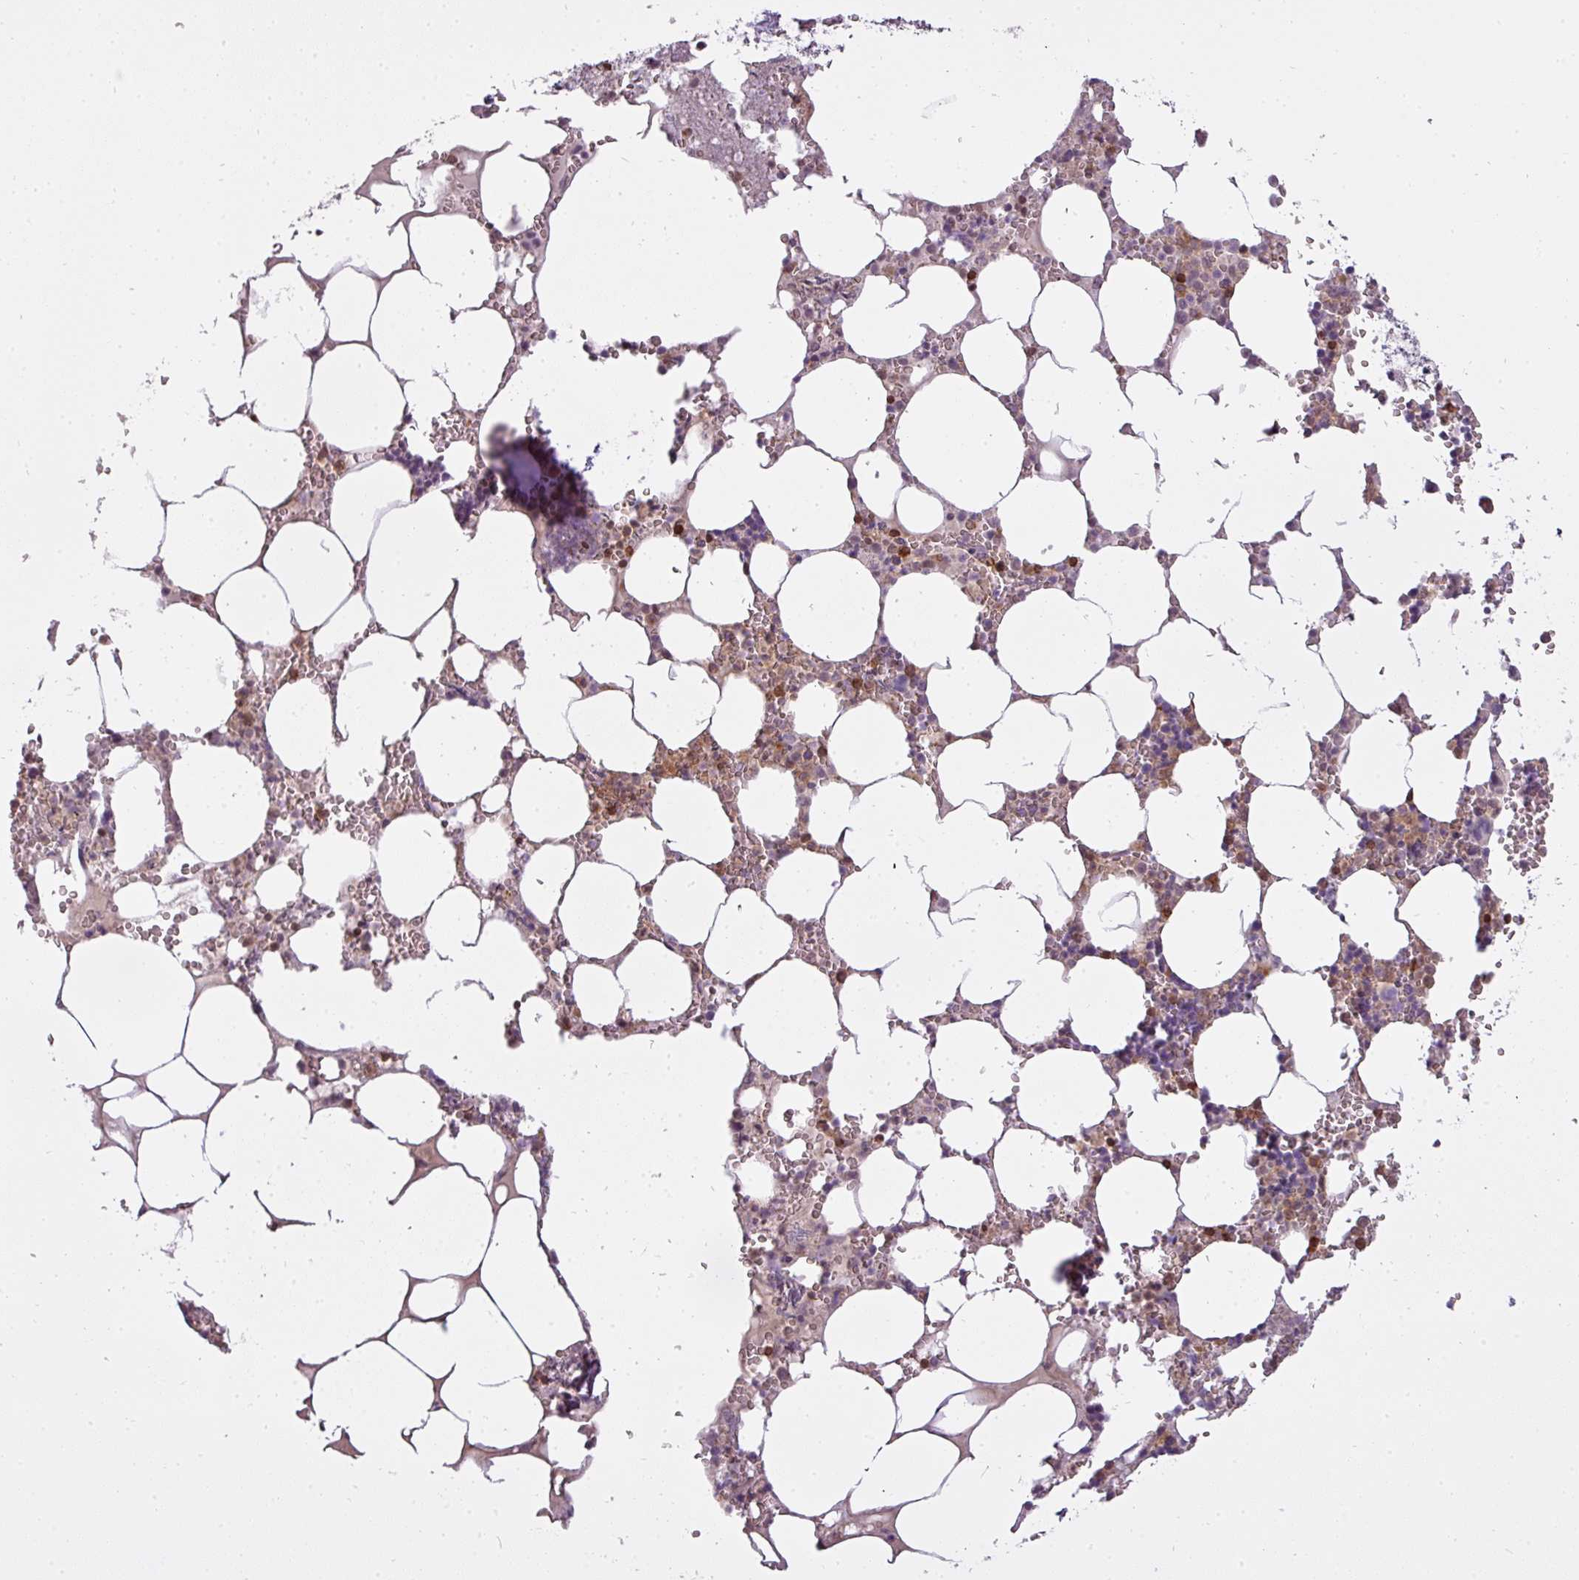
{"staining": {"intensity": "moderate", "quantity": "25%-75%", "location": "cytoplasmic/membranous"}, "tissue": "bone marrow", "cell_type": "Hematopoietic cells", "image_type": "normal", "snomed": [{"axis": "morphology", "description": "Normal tissue, NOS"}, {"axis": "topography", "description": "Bone marrow"}], "caption": "Immunohistochemical staining of normal bone marrow demonstrates medium levels of moderate cytoplasmic/membranous expression in about 25%-75% of hematopoietic cells.", "gene": "STK4", "patient": {"sex": "male", "age": 54}}